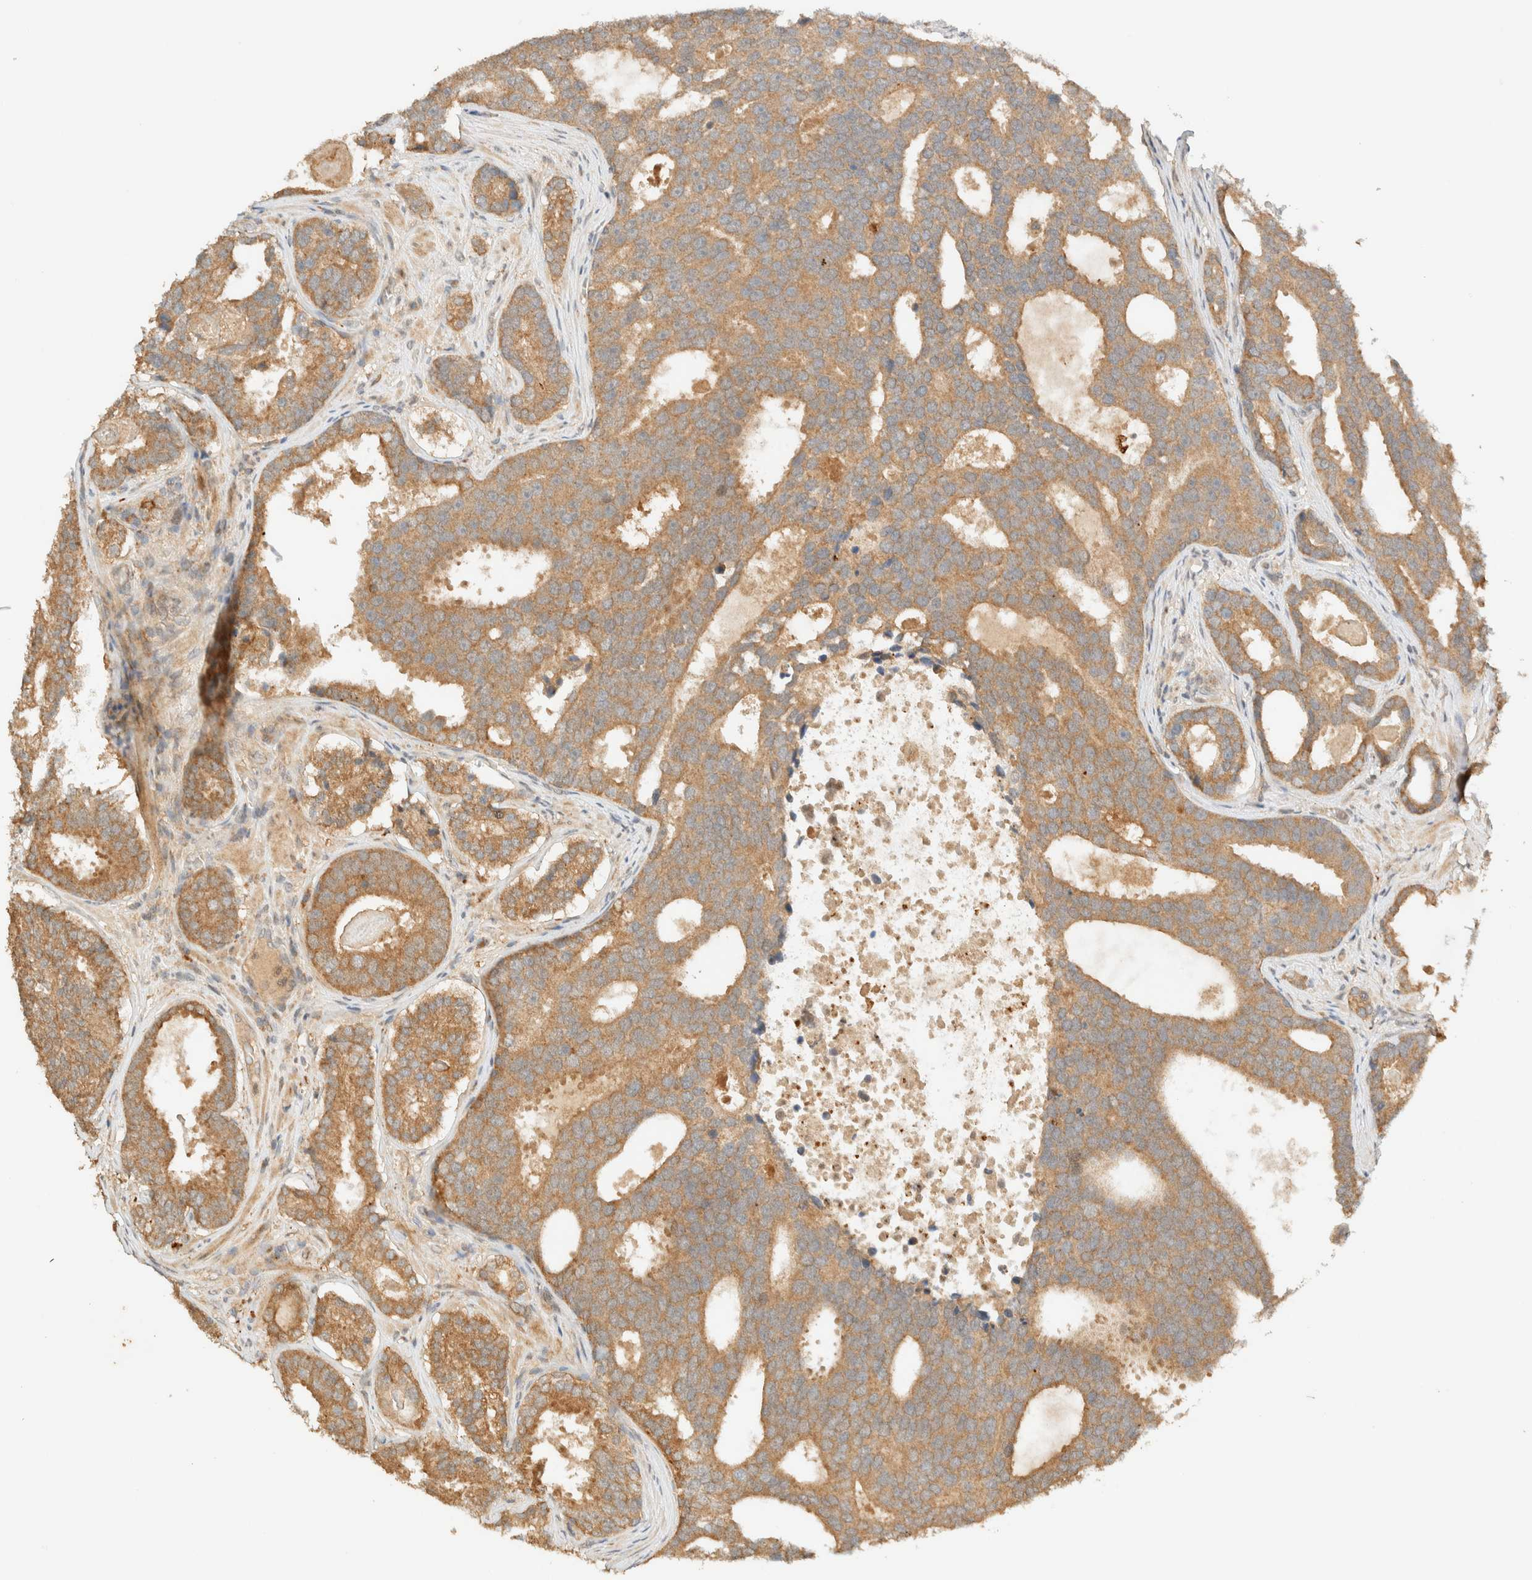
{"staining": {"intensity": "moderate", "quantity": ">75%", "location": "cytoplasmic/membranous"}, "tissue": "prostate cancer", "cell_type": "Tumor cells", "image_type": "cancer", "snomed": [{"axis": "morphology", "description": "Adenocarcinoma, High grade"}, {"axis": "topography", "description": "Prostate"}], "caption": "The histopathology image displays immunohistochemical staining of prostate cancer. There is moderate cytoplasmic/membranous expression is appreciated in approximately >75% of tumor cells. Nuclei are stained in blue.", "gene": "ZBTB34", "patient": {"sex": "male", "age": 60}}